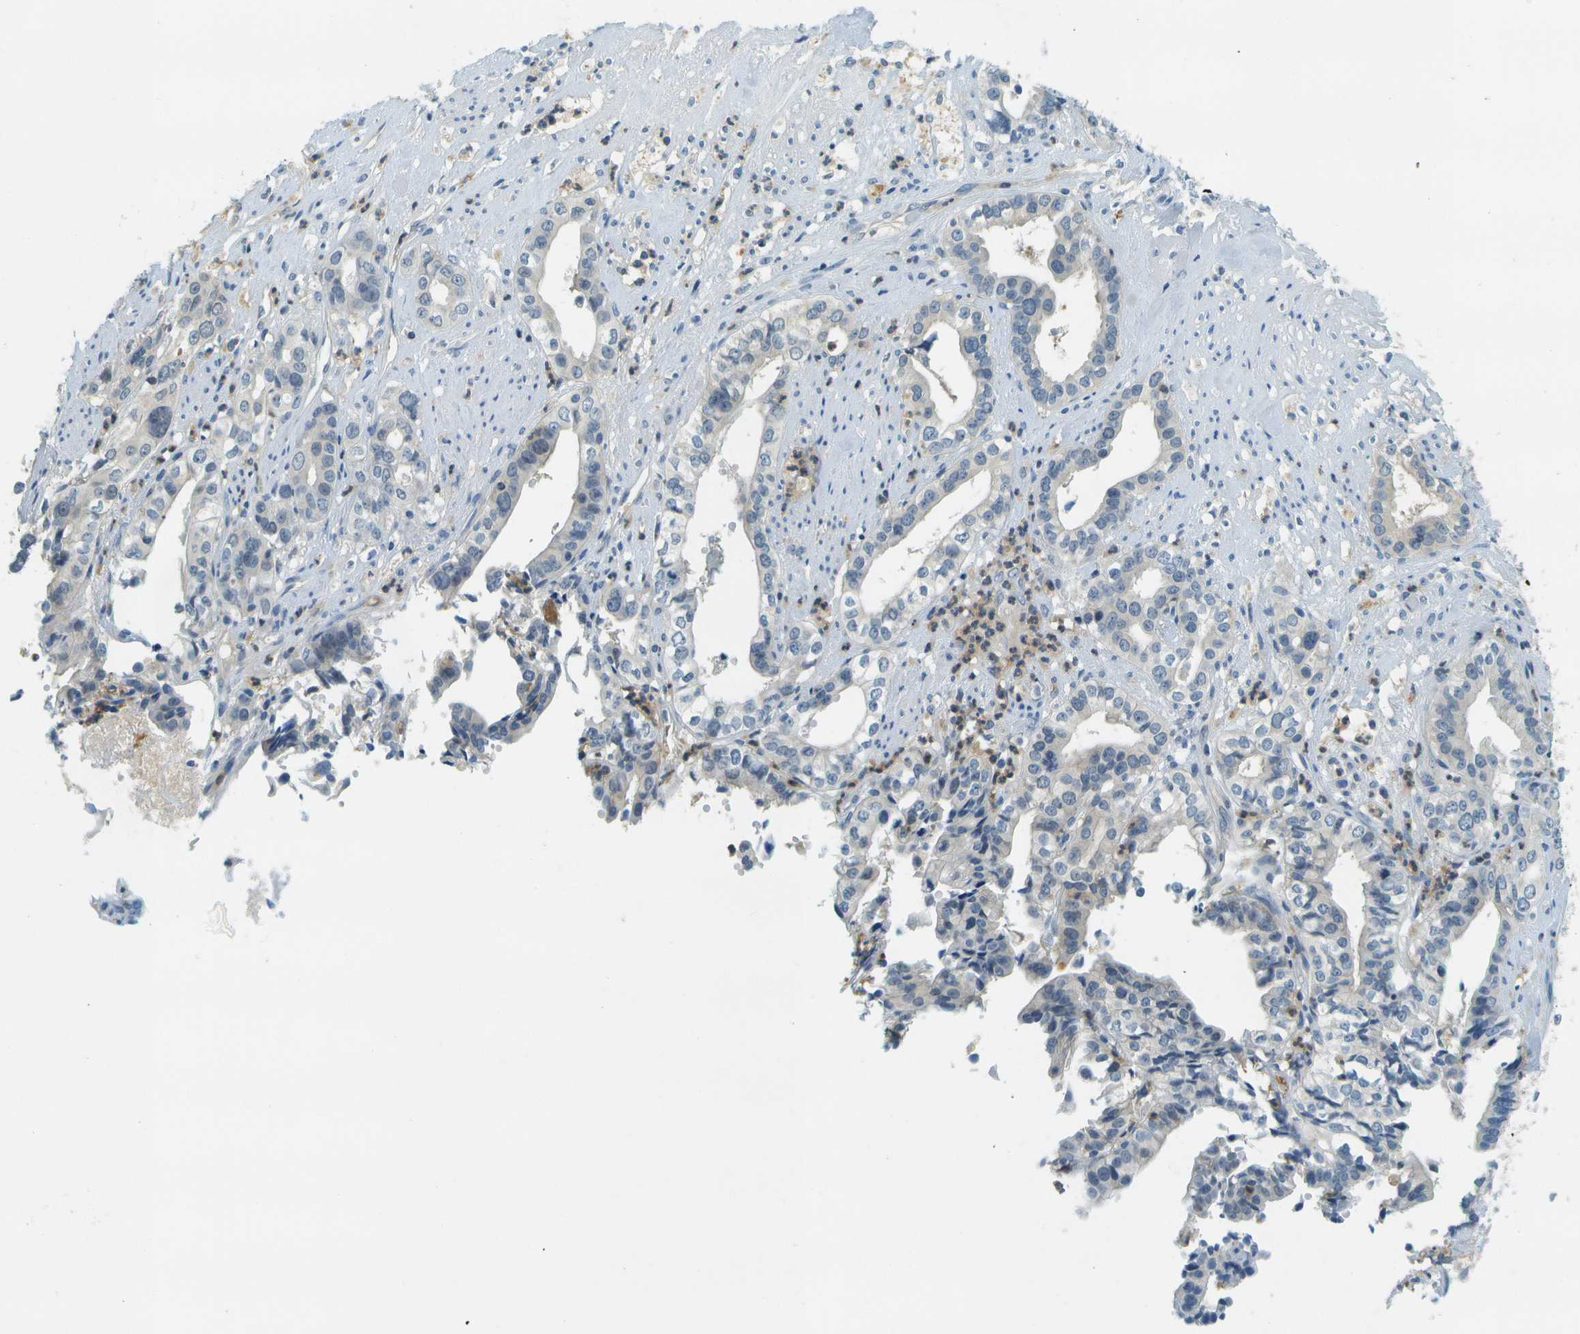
{"staining": {"intensity": "negative", "quantity": "none", "location": "none"}, "tissue": "liver cancer", "cell_type": "Tumor cells", "image_type": "cancer", "snomed": [{"axis": "morphology", "description": "Cholangiocarcinoma"}, {"axis": "topography", "description": "Liver"}], "caption": "High magnification brightfield microscopy of liver cancer stained with DAB (3,3'-diaminobenzidine) (brown) and counterstained with hematoxylin (blue): tumor cells show no significant positivity. (Brightfield microscopy of DAB IHC at high magnification).", "gene": "RASGRP2", "patient": {"sex": "female", "age": 61}}